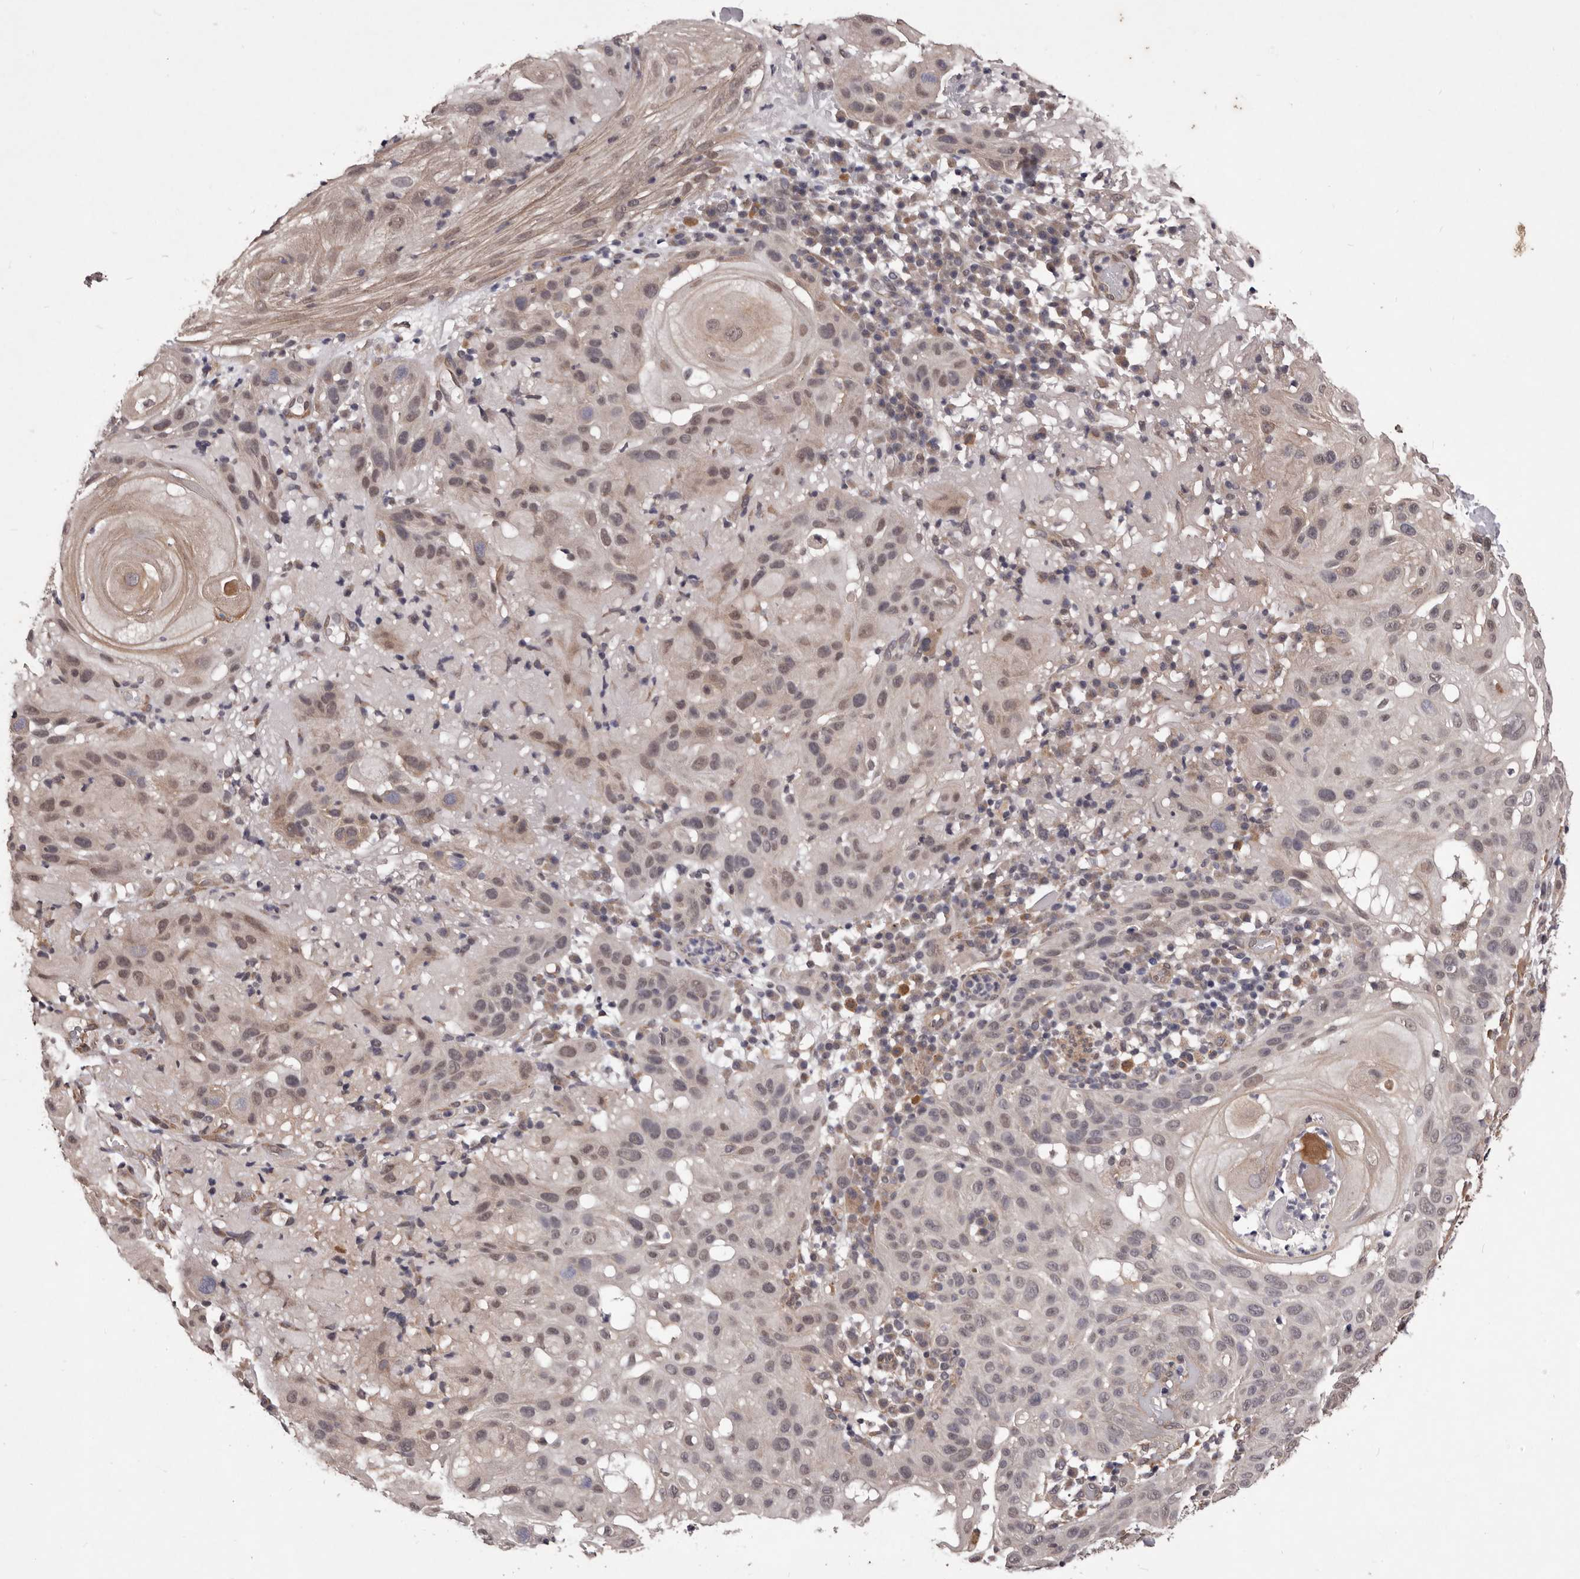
{"staining": {"intensity": "weak", "quantity": "25%-75%", "location": "cytoplasmic/membranous,nuclear"}, "tissue": "skin cancer", "cell_type": "Tumor cells", "image_type": "cancer", "snomed": [{"axis": "morphology", "description": "Normal tissue, NOS"}, {"axis": "morphology", "description": "Squamous cell carcinoma, NOS"}, {"axis": "topography", "description": "Skin"}], "caption": "IHC histopathology image of neoplastic tissue: human squamous cell carcinoma (skin) stained using immunohistochemistry (IHC) shows low levels of weak protein expression localized specifically in the cytoplasmic/membranous and nuclear of tumor cells, appearing as a cytoplasmic/membranous and nuclear brown color.", "gene": "CELF3", "patient": {"sex": "female", "age": 96}}